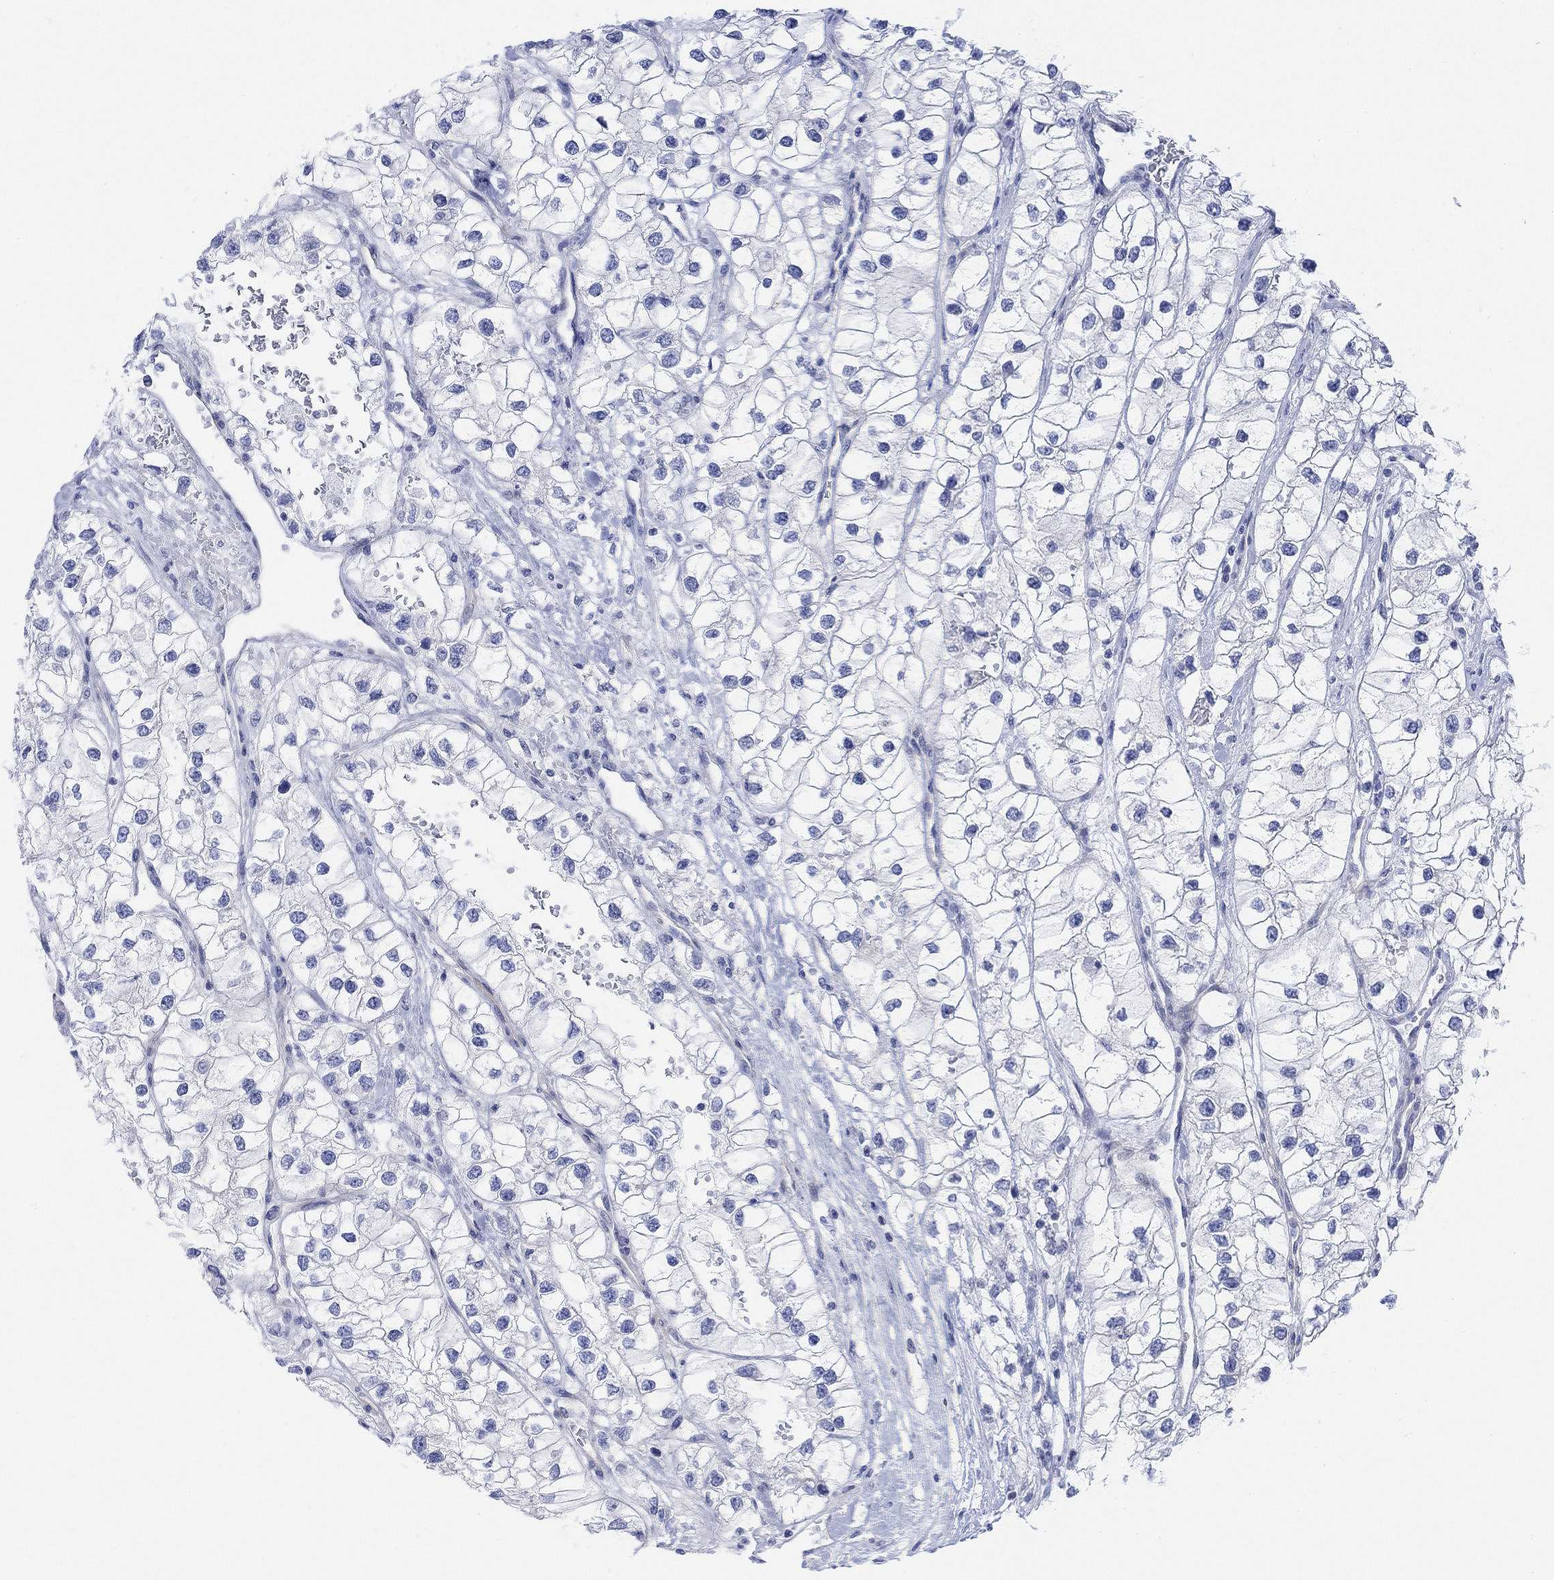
{"staining": {"intensity": "negative", "quantity": "none", "location": "none"}, "tissue": "renal cancer", "cell_type": "Tumor cells", "image_type": "cancer", "snomed": [{"axis": "morphology", "description": "Adenocarcinoma, NOS"}, {"axis": "topography", "description": "Kidney"}], "caption": "This is an immunohistochemistry photomicrograph of adenocarcinoma (renal). There is no staining in tumor cells.", "gene": "TLDC2", "patient": {"sex": "male", "age": 59}}